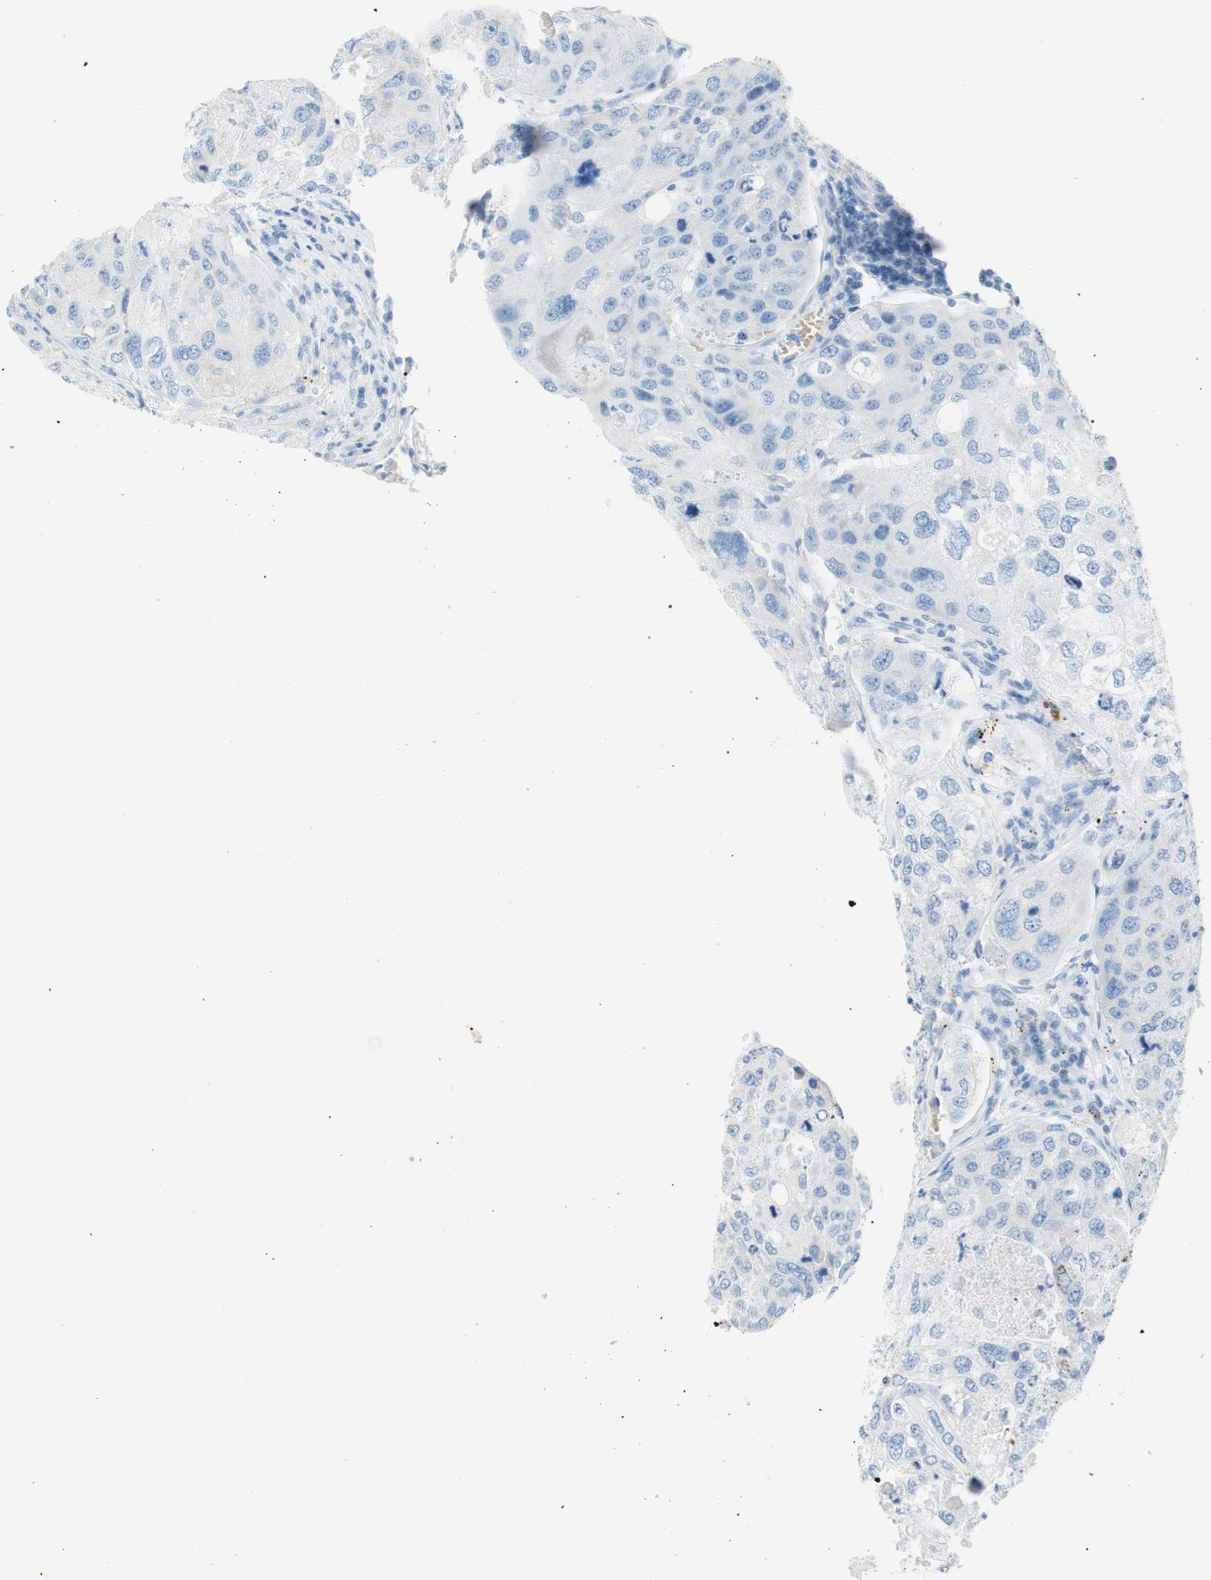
{"staining": {"intensity": "negative", "quantity": "none", "location": "none"}, "tissue": "urothelial cancer", "cell_type": "Tumor cells", "image_type": "cancer", "snomed": [{"axis": "morphology", "description": "Urothelial carcinoma, High grade"}, {"axis": "topography", "description": "Lymph node"}, {"axis": "topography", "description": "Urinary bladder"}], "caption": "There is no significant expression in tumor cells of high-grade urothelial carcinoma.", "gene": "CEACAM1", "patient": {"sex": "male", "age": 51}}